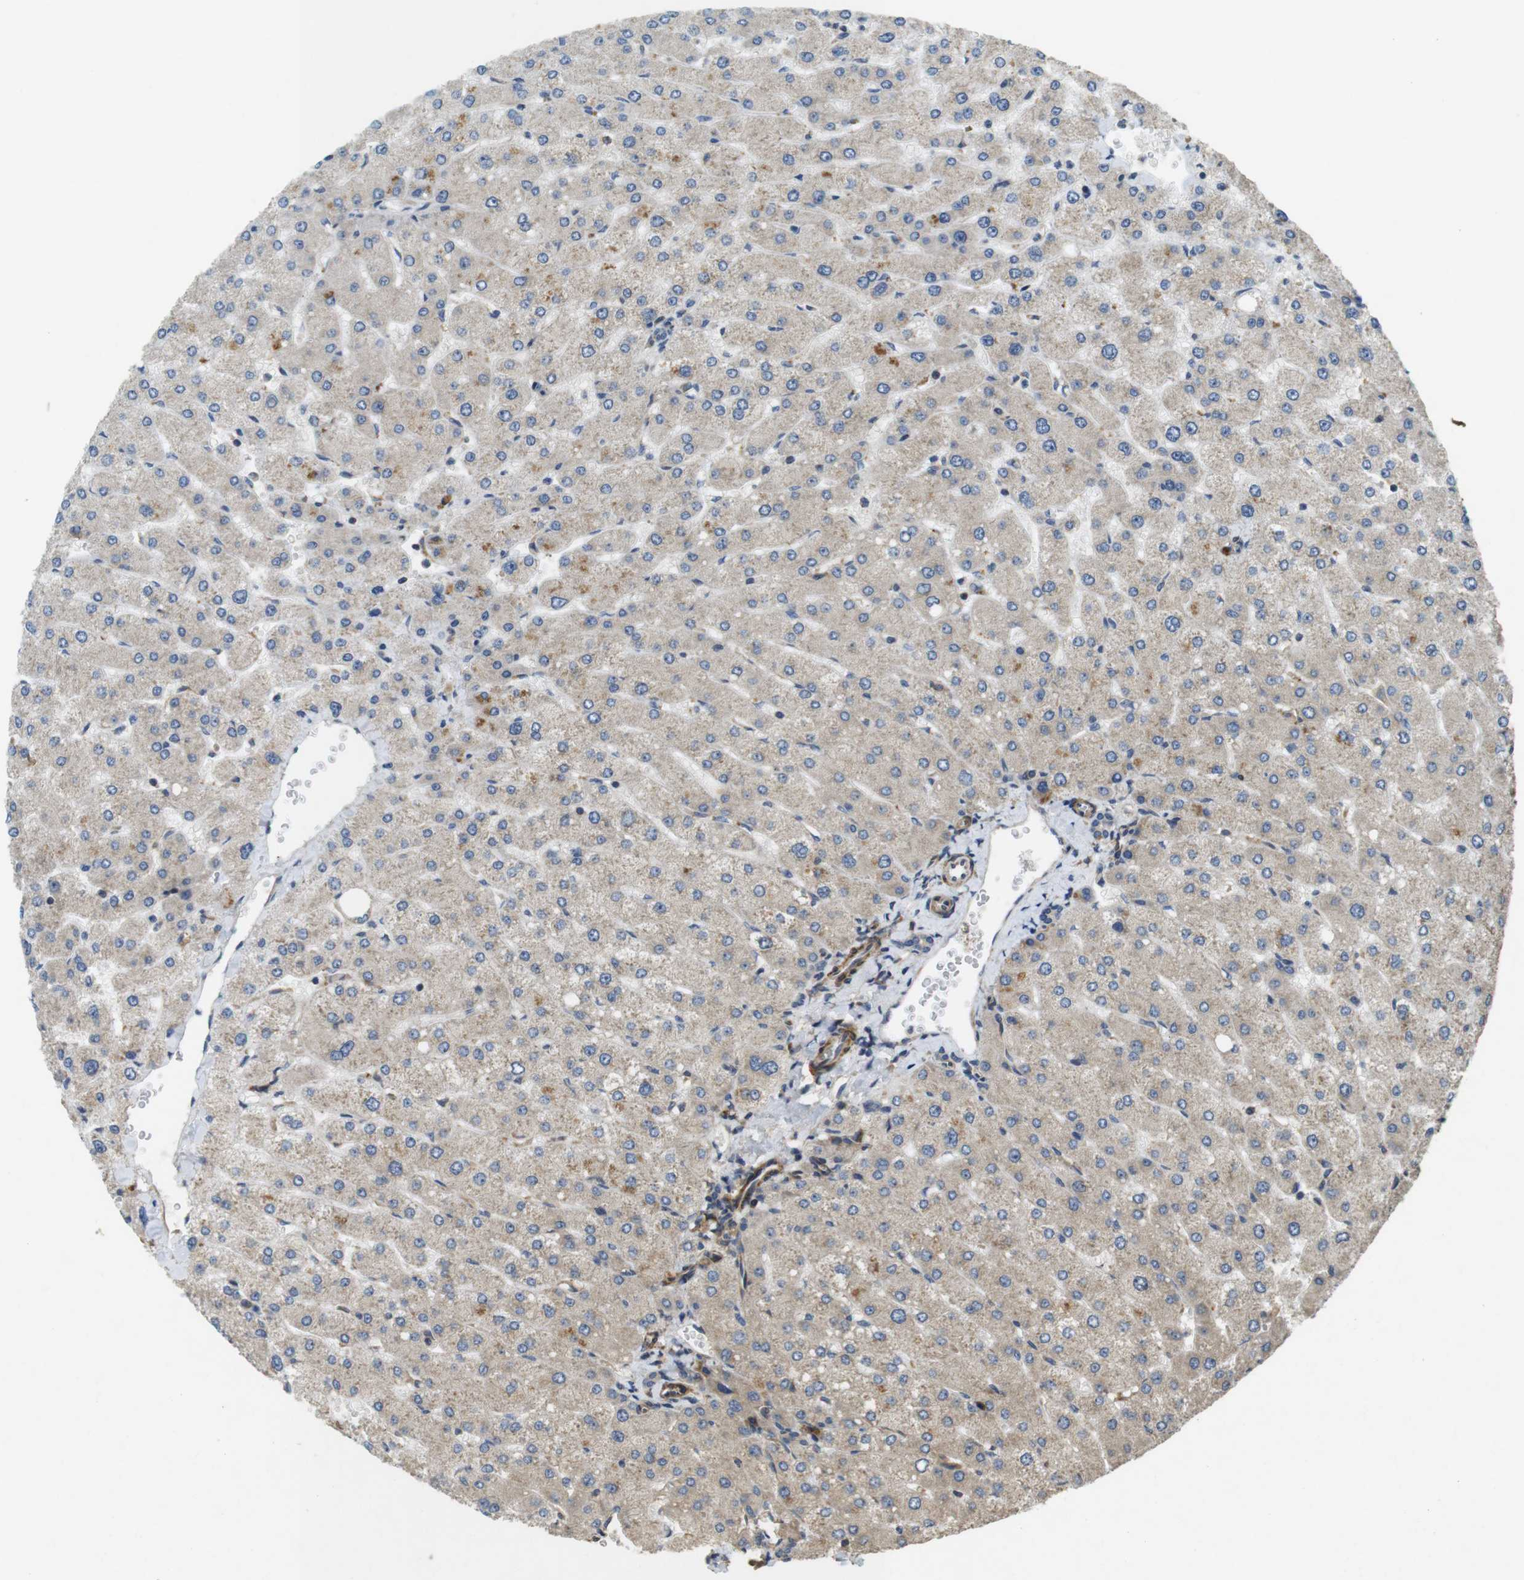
{"staining": {"intensity": "negative", "quantity": "none", "location": "none"}, "tissue": "liver", "cell_type": "Cholangiocytes", "image_type": "normal", "snomed": [{"axis": "morphology", "description": "Normal tissue, NOS"}, {"axis": "topography", "description": "Liver"}], "caption": "This is an immunohistochemistry (IHC) micrograph of normal human liver. There is no expression in cholangiocytes.", "gene": "BNIP3", "patient": {"sex": "male", "age": 55}}